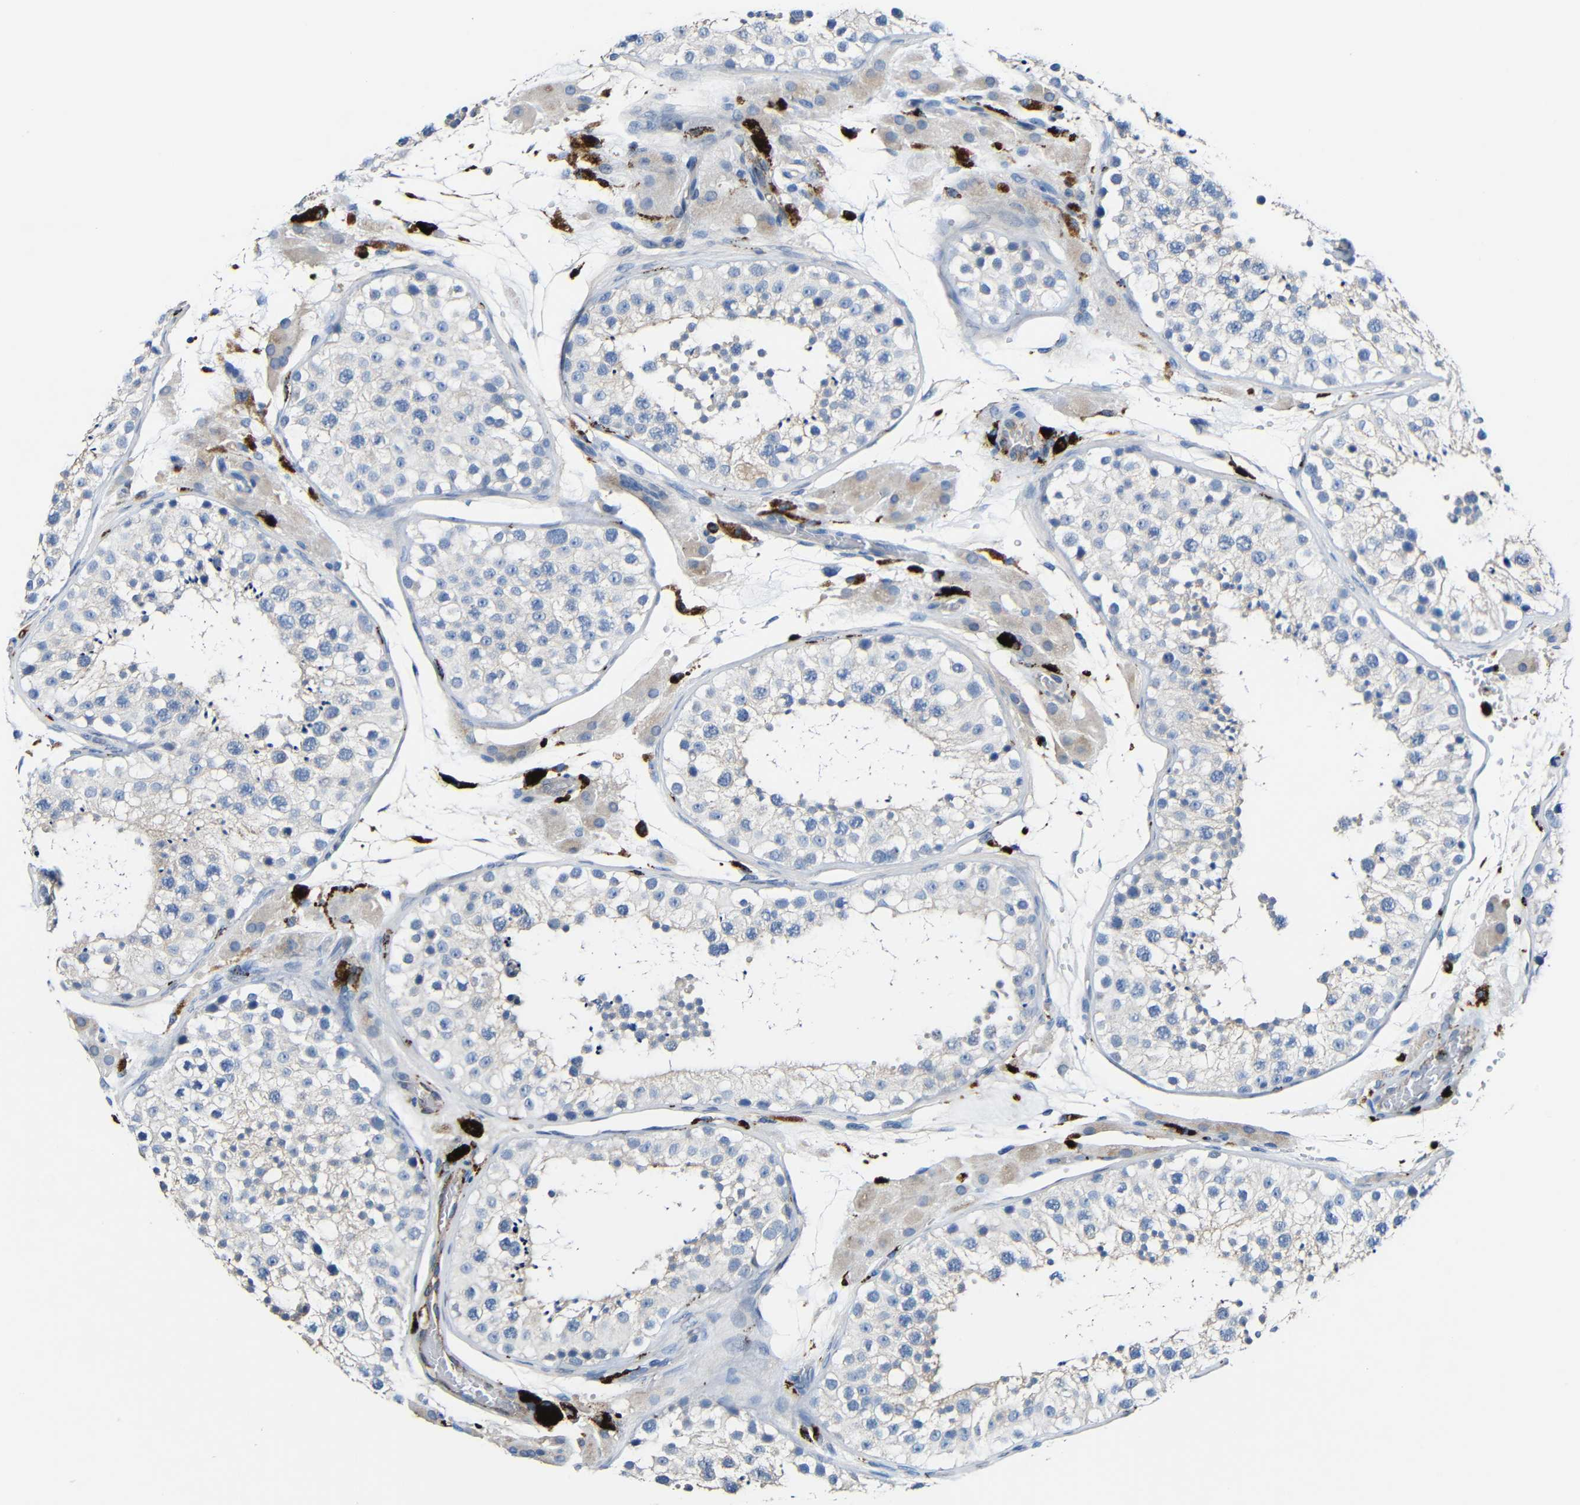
{"staining": {"intensity": "weak", "quantity": "<25%", "location": "cytoplasmic/membranous"}, "tissue": "testis", "cell_type": "Cells in seminiferous ducts", "image_type": "normal", "snomed": [{"axis": "morphology", "description": "Normal tissue, NOS"}, {"axis": "topography", "description": "Testis"}, {"axis": "topography", "description": "Epididymis"}], "caption": "Testis was stained to show a protein in brown. There is no significant staining in cells in seminiferous ducts. The staining was performed using DAB (3,3'-diaminobenzidine) to visualize the protein expression in brown, while the nuclei were stained in blue with hematoxylin (Magnification: 20x).", "gene": "HLA", "patient": {"sex": "male", "age": 26}}